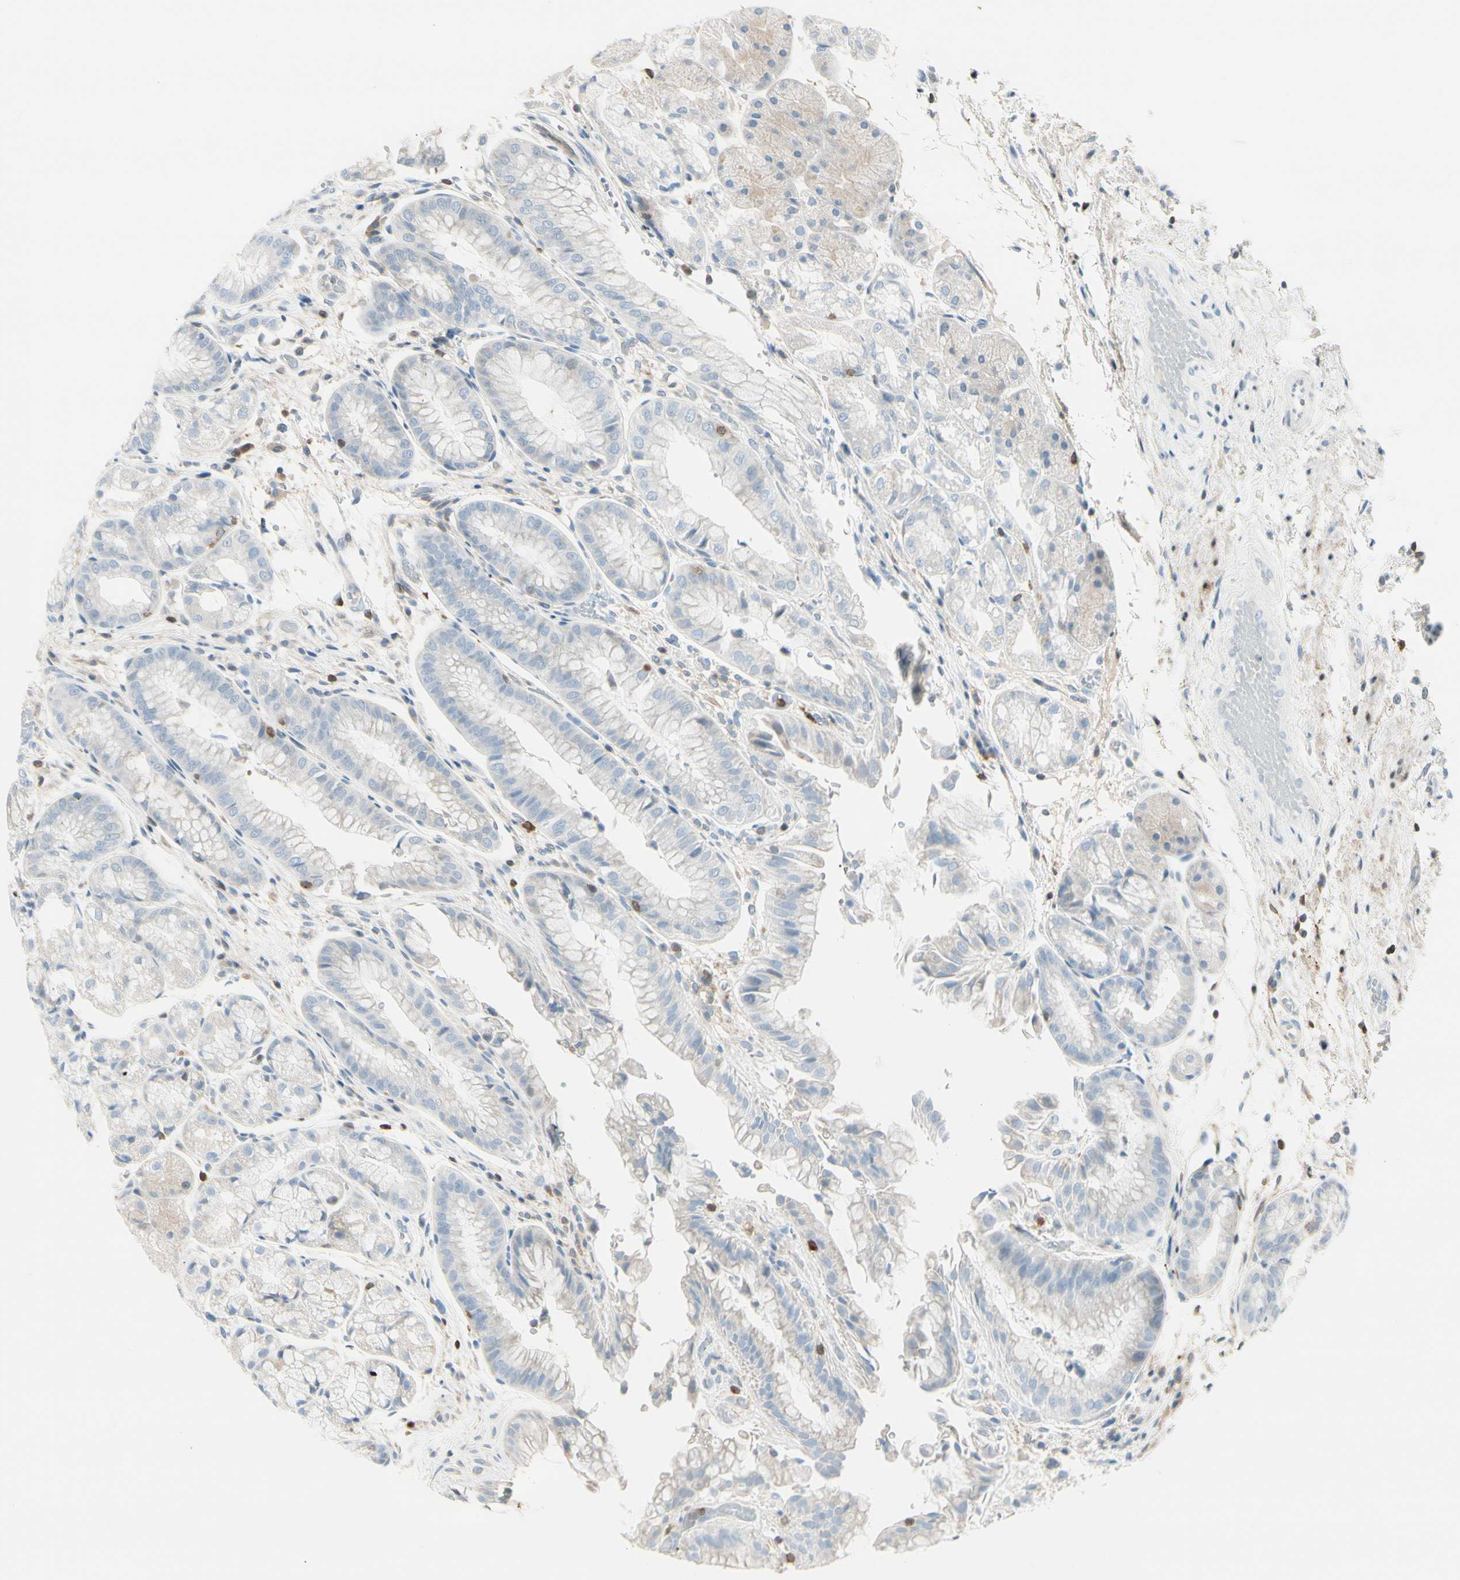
{"staining": {"intensity": "weak", "quantity": "<25%", "location": "cytoplasmic/membranous"}, "tissue": "stomach", "cell_type": "Glandular cells", "image_type": "normal", "snomed": [{"axis": "morphology", "description": "Normal tissue, NOS"}, {"axis": "topography", "description": "Stomach, upper"}], "caption": "DAB immunohistochemical staining of normal stomach displays no significant expression in glandular cells. (DAB immunohistochemistry (IHC) with hematoxylin counter stain).", "gene": "TRAF1", "patient": {"sex": "male", "age": 72}}